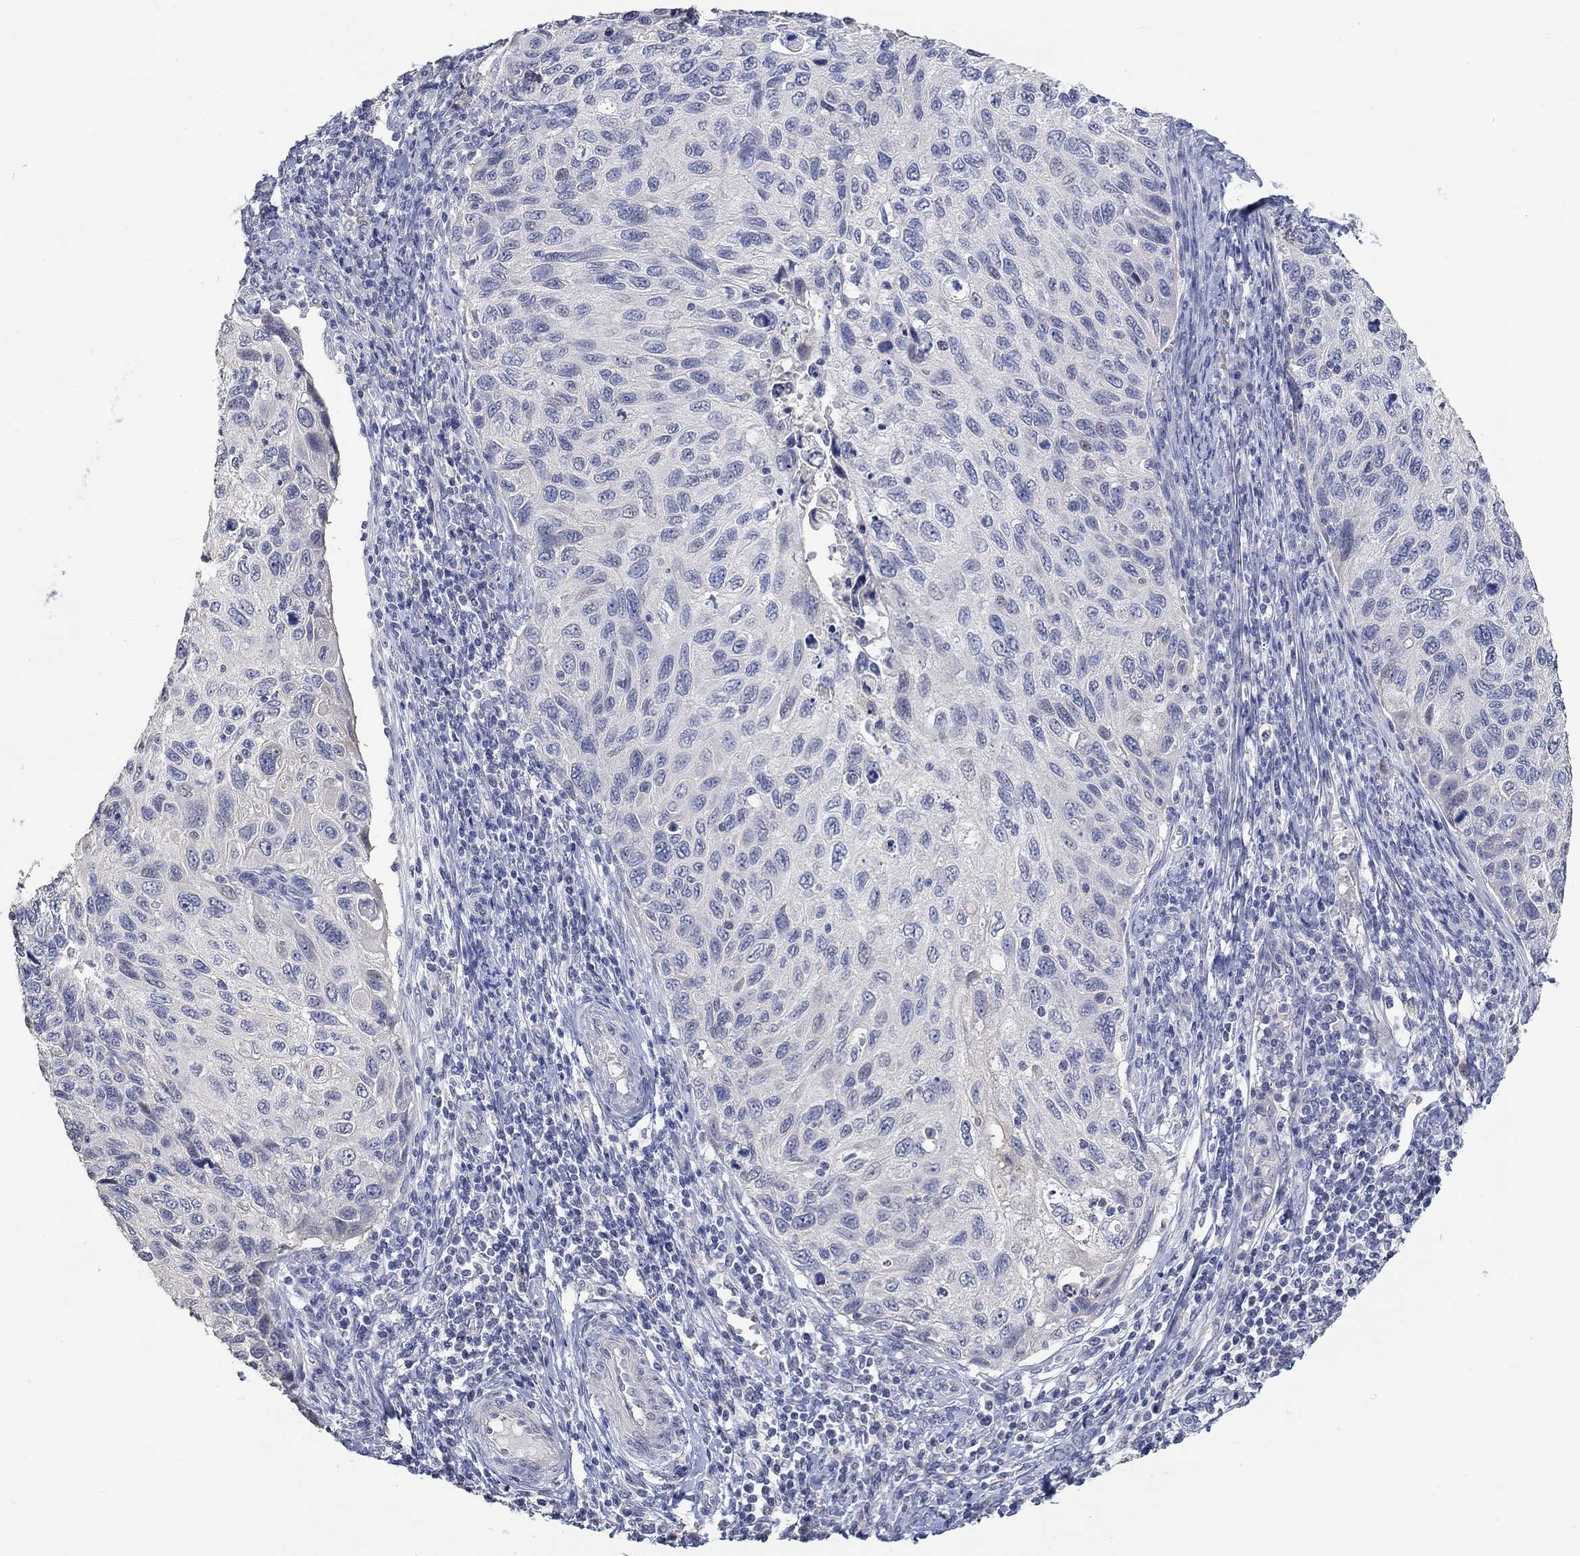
{"staining": {"intensity": "negative", "quantity": "none", "location": "none"}, "tissue": "cervical cancer", "cell_type": "Tumor cells", "image_type": "cancer", "snomed": [{"axis": "morphology", "description": "Squamous cell carcinoma, NOS"}, {"axis": "topography", "description": "Cervix"}], "caption": "Tumor cells are negative for brown protein staining in cervical squamous cell carcinoma.", "gene": "PNMA5", "patient": {"sex": "female", "age": 70}}